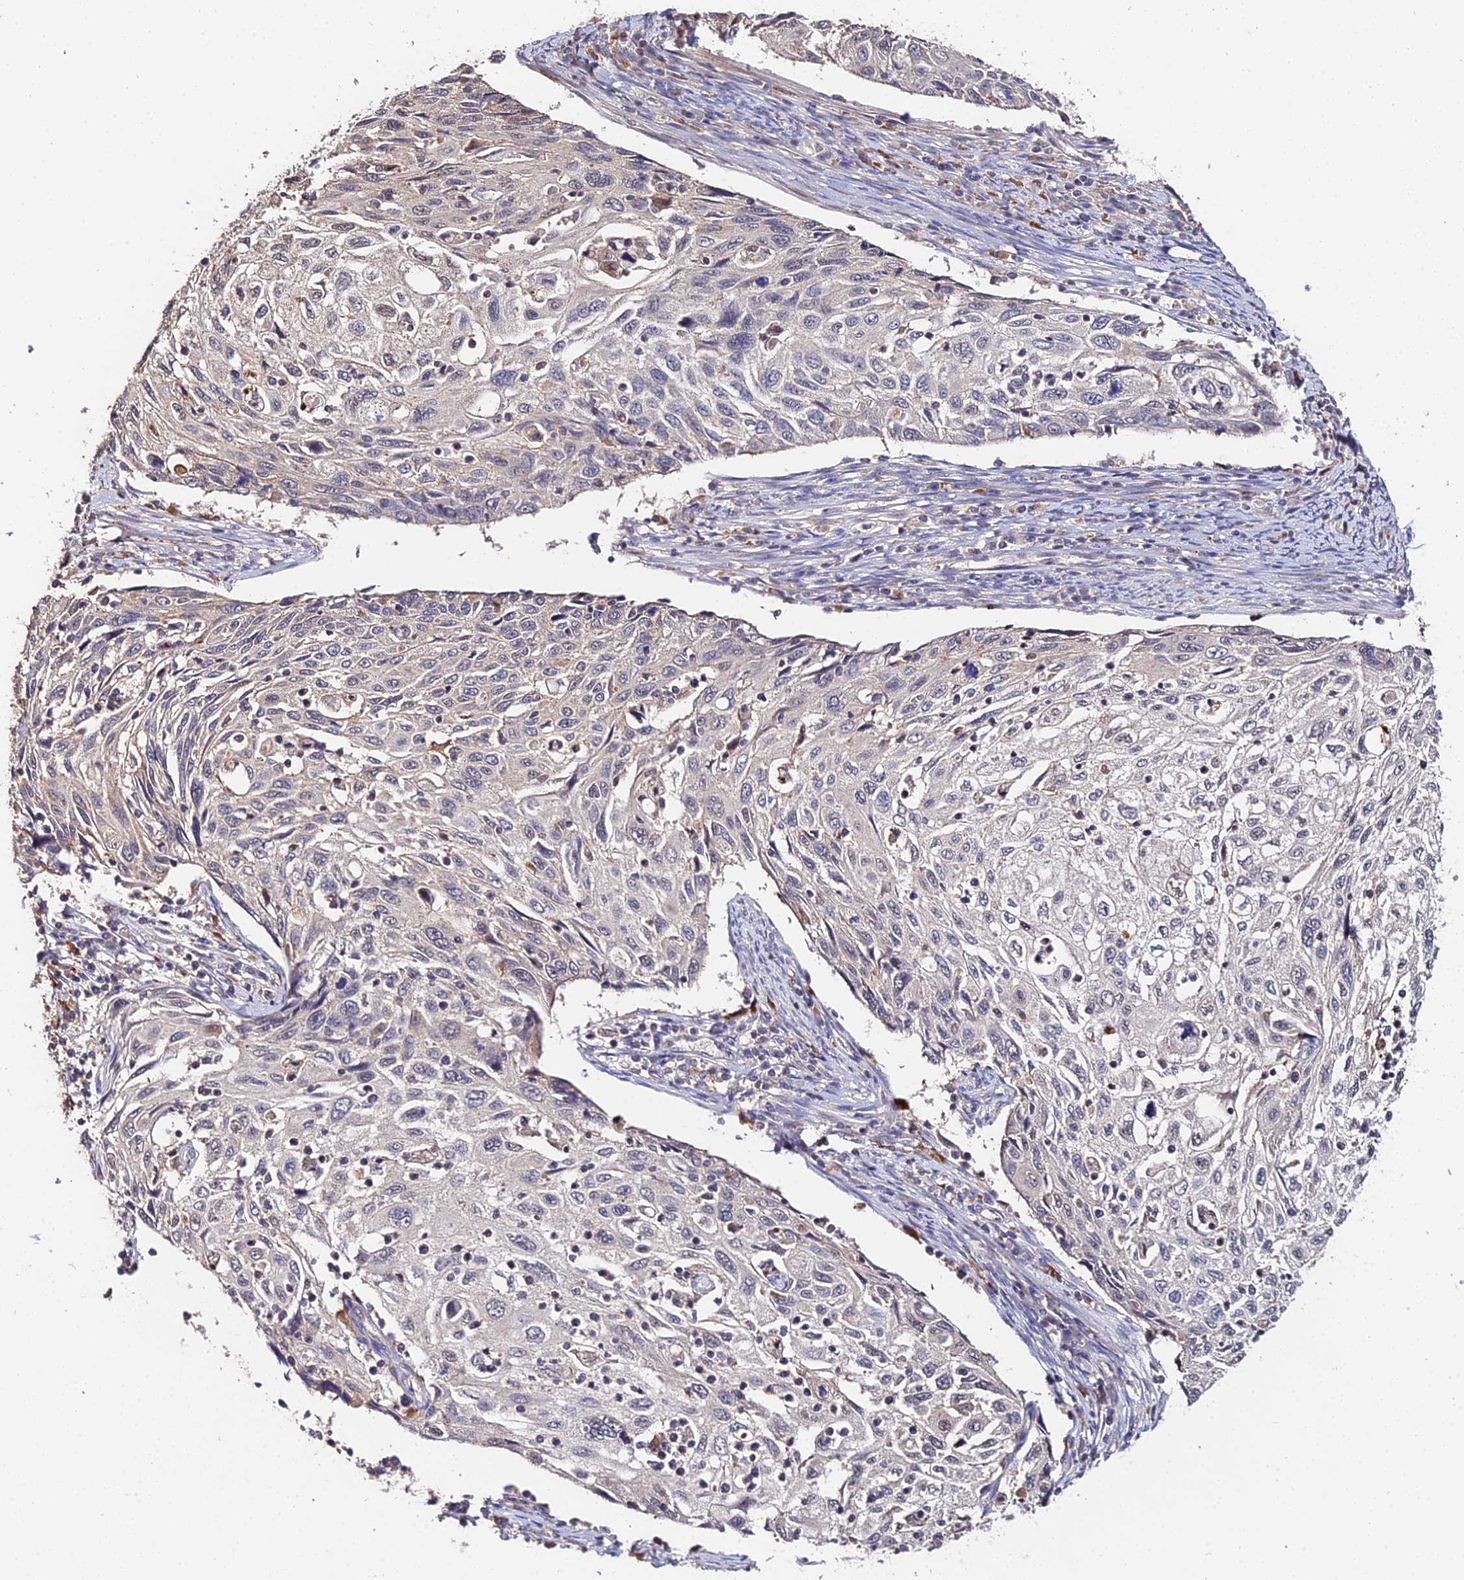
{"staining": {"intensity": "negative", "quantity": "none", "location": "none"}, "tissue": "cervical cancer", "cell_type": "Tumor cells", "image_type": "cancer", "snomed": [{"axis": "morphology", "description": "Squamous cell carcinoma, NOS"}, {"axis": "topography", "description": "Cervix"}], "caption": "Human cervical squamous cell carcinoma stained for a protein using immunohistochemistry (IHC) demonstrates no staining in tumor cells.", "gene": "LSM5", "patient": {"sex": "female", "age": 70}}